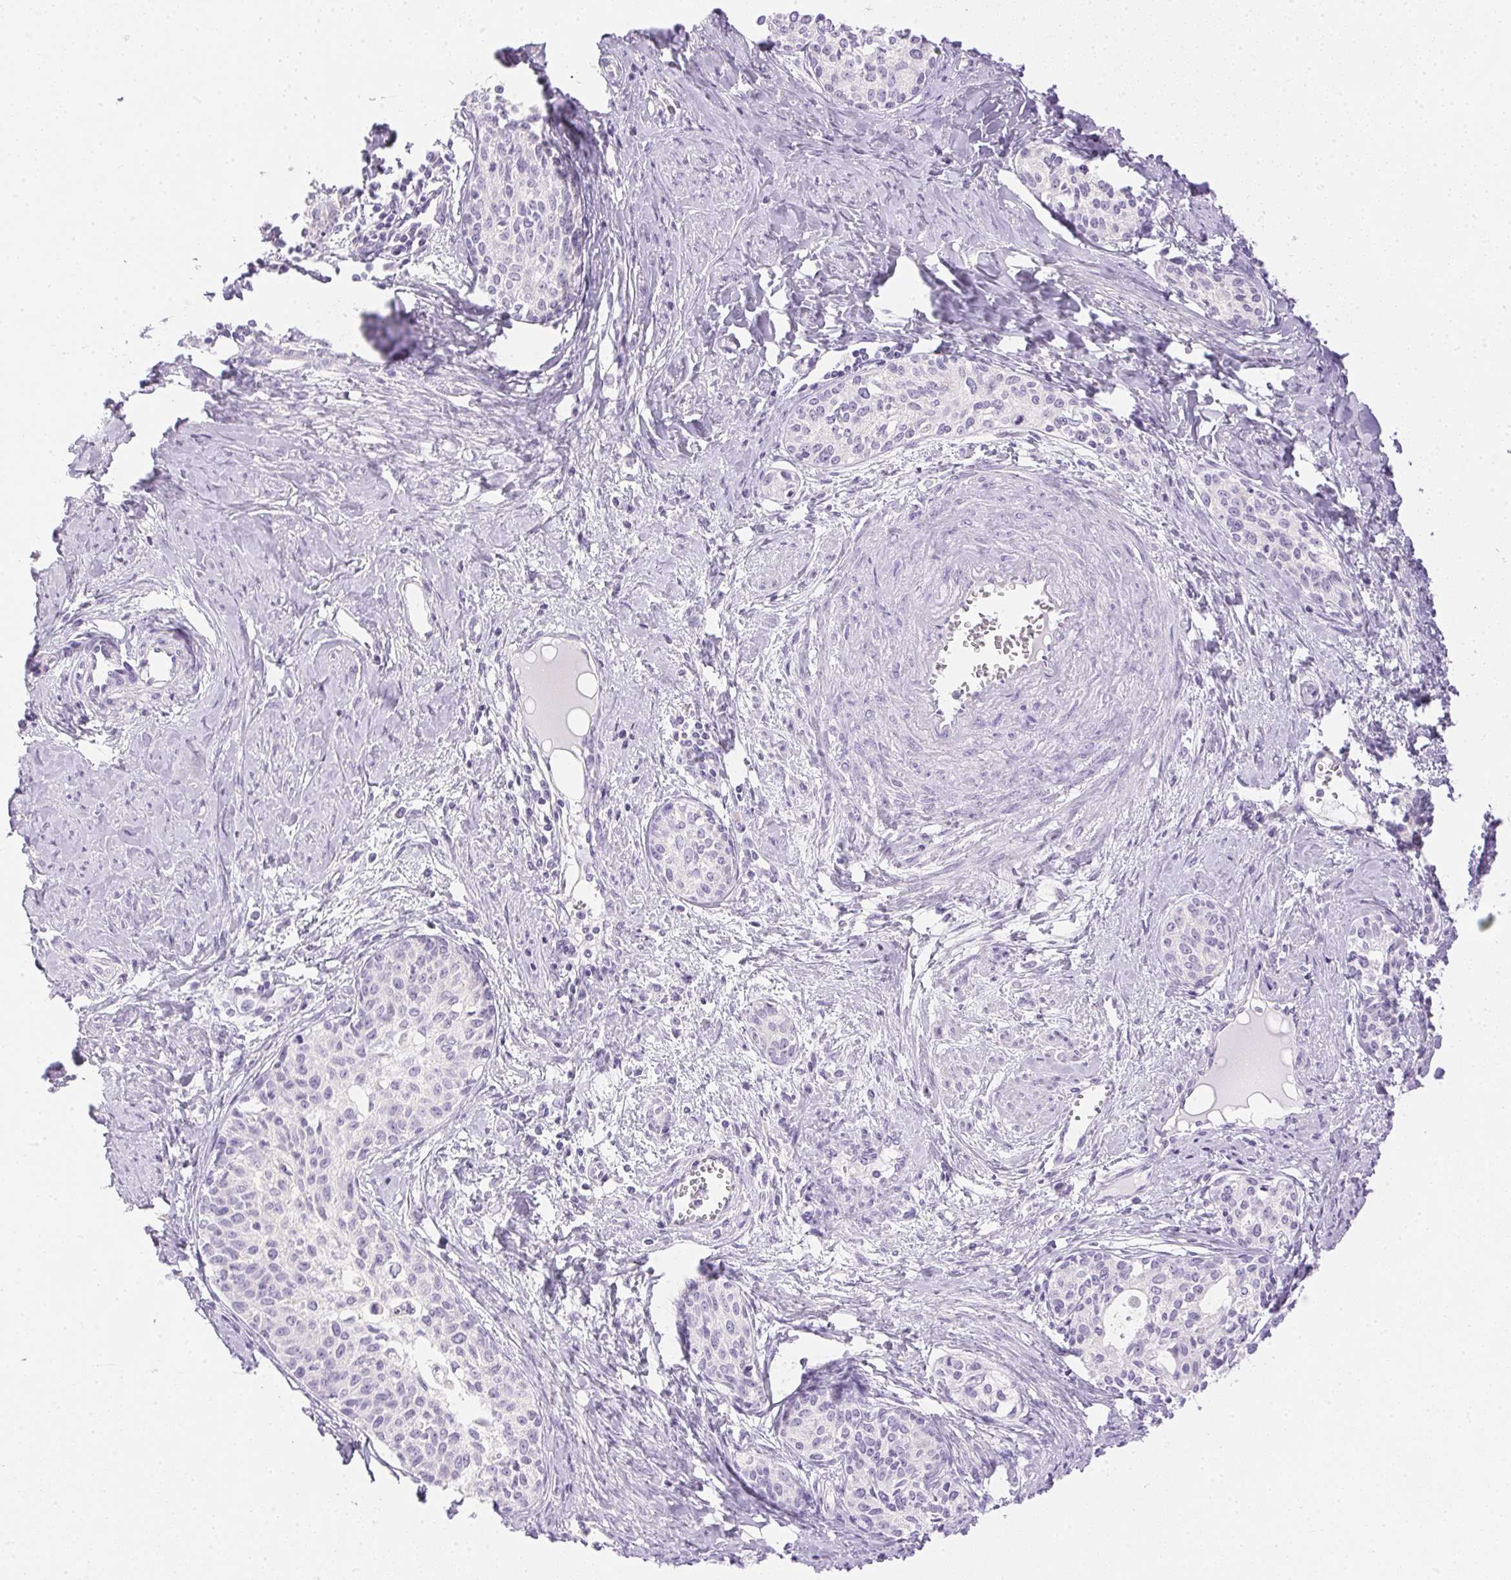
{"staining": {"intensity": "negative", "quantity": "none", "location": "none"}, "tissue": "cervical cancer", "cell_type": "Tumor cells", "image_type": "cancer", "snomed": [{"axis": "morphology", "description": "Squamous cell carcinoma, NOS"}, {"axis": "morphology", "description": "Adenocarcinoma, NOS"}, {"axis": "topography", "description": "Cervix"}], "caption": "This is an immunohistochemistry (IHC) image of cervical cancer (squamous cell carcinoma). There is no expression in tumor cells.", "gene": "ATP6V1G3", "patient": {"sex": "female", "age": 52}}